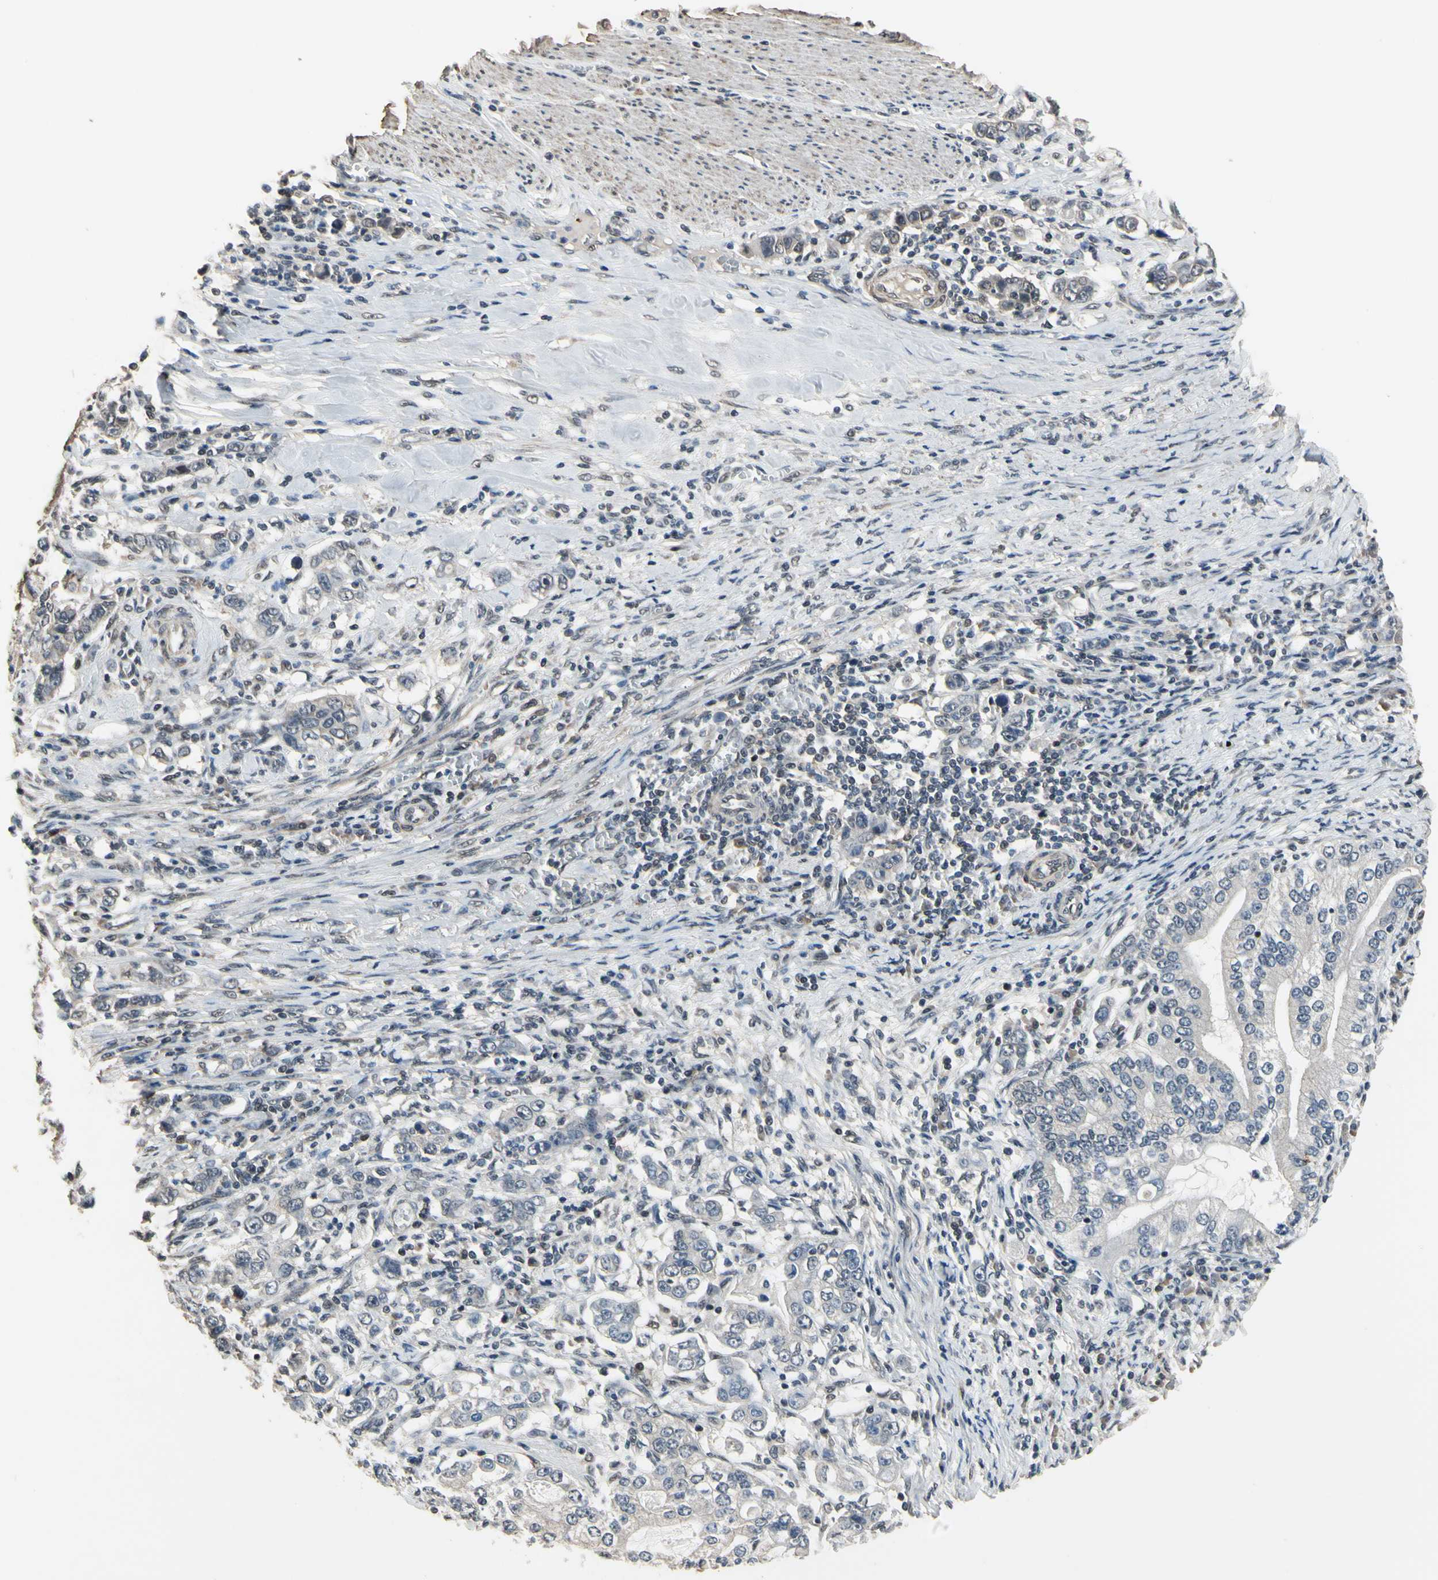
{"staining": {"intensity": "negative", "quantity": "none", "location": "none"}, "tissue": "stomach cancer", "cell_type": "Tumor cells", "image_type": "cancer", "snomed": [{"axis": "morphology", "description": "Adenocarcinoma, NOS"}, {"axis": "topography", "description": "Stomach, lower"}], "caption": "The histopathology image demonstrates no significant positivity in tumor cells of stomach adenocarcinoma.", "gene": "ZNF174", "patient": {"sex": "female", "age": 72}}